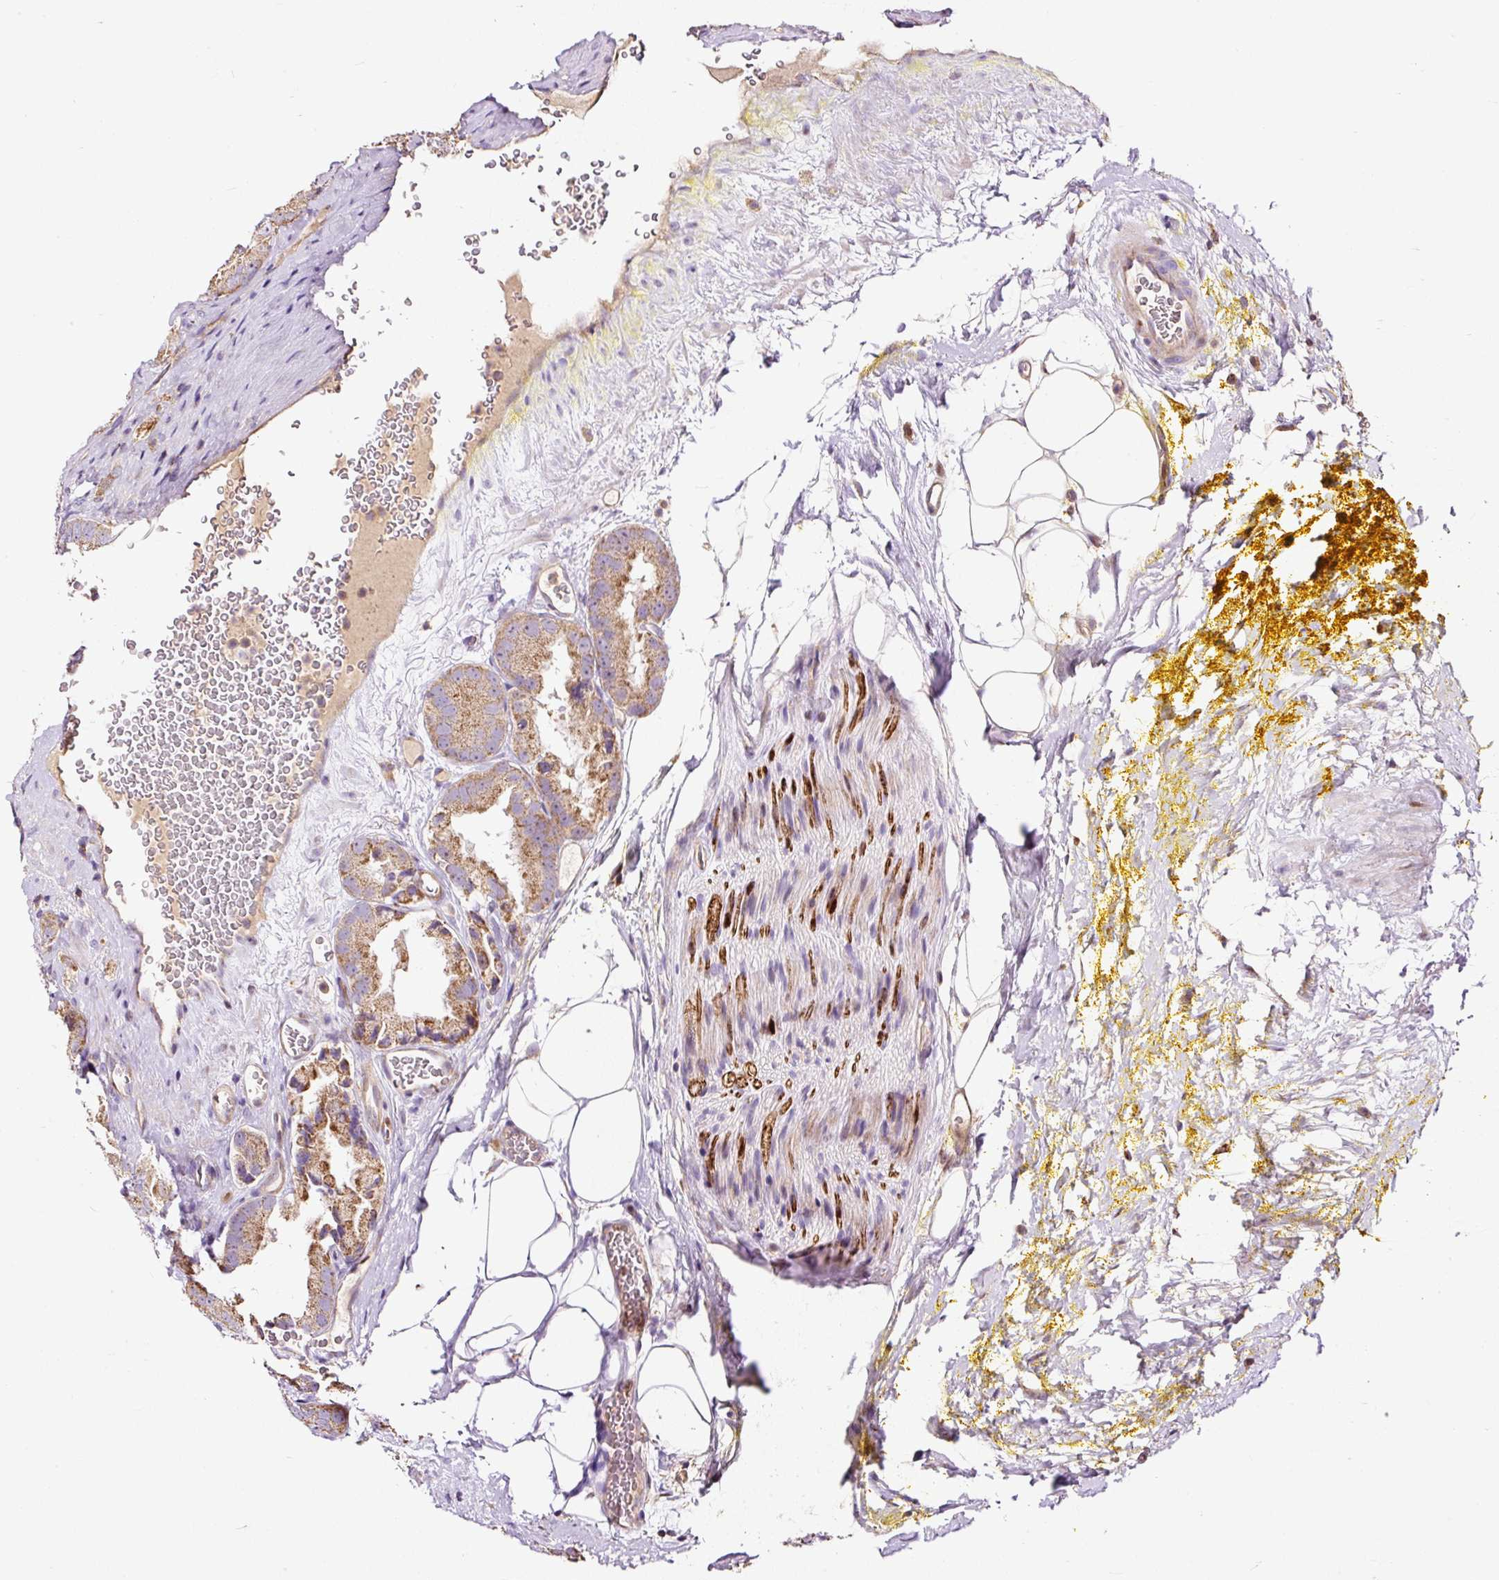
{"staining": {"intensity": "moderate", "quantity": ">75%", "location": "cytoplasmic/membranous"}, "tissue": "prostate cancer", "cell_type": "Tumor cells", "image_type": "cancer", "snomed": [{"axis": "morphology", "description": "Adenocarcinoma, High grade"}, {"axis": "topography", "description": "Prostate"}], "caption": "Immunohistochemical staining of human prostate high-grade adenocarcinoma displays medium levels of moderate cytoplasmic/membranous protein staining in approximately >75% of tumor cells.", "gene": "BOLA3", "patient": {"sex": "male", "age": 63}}